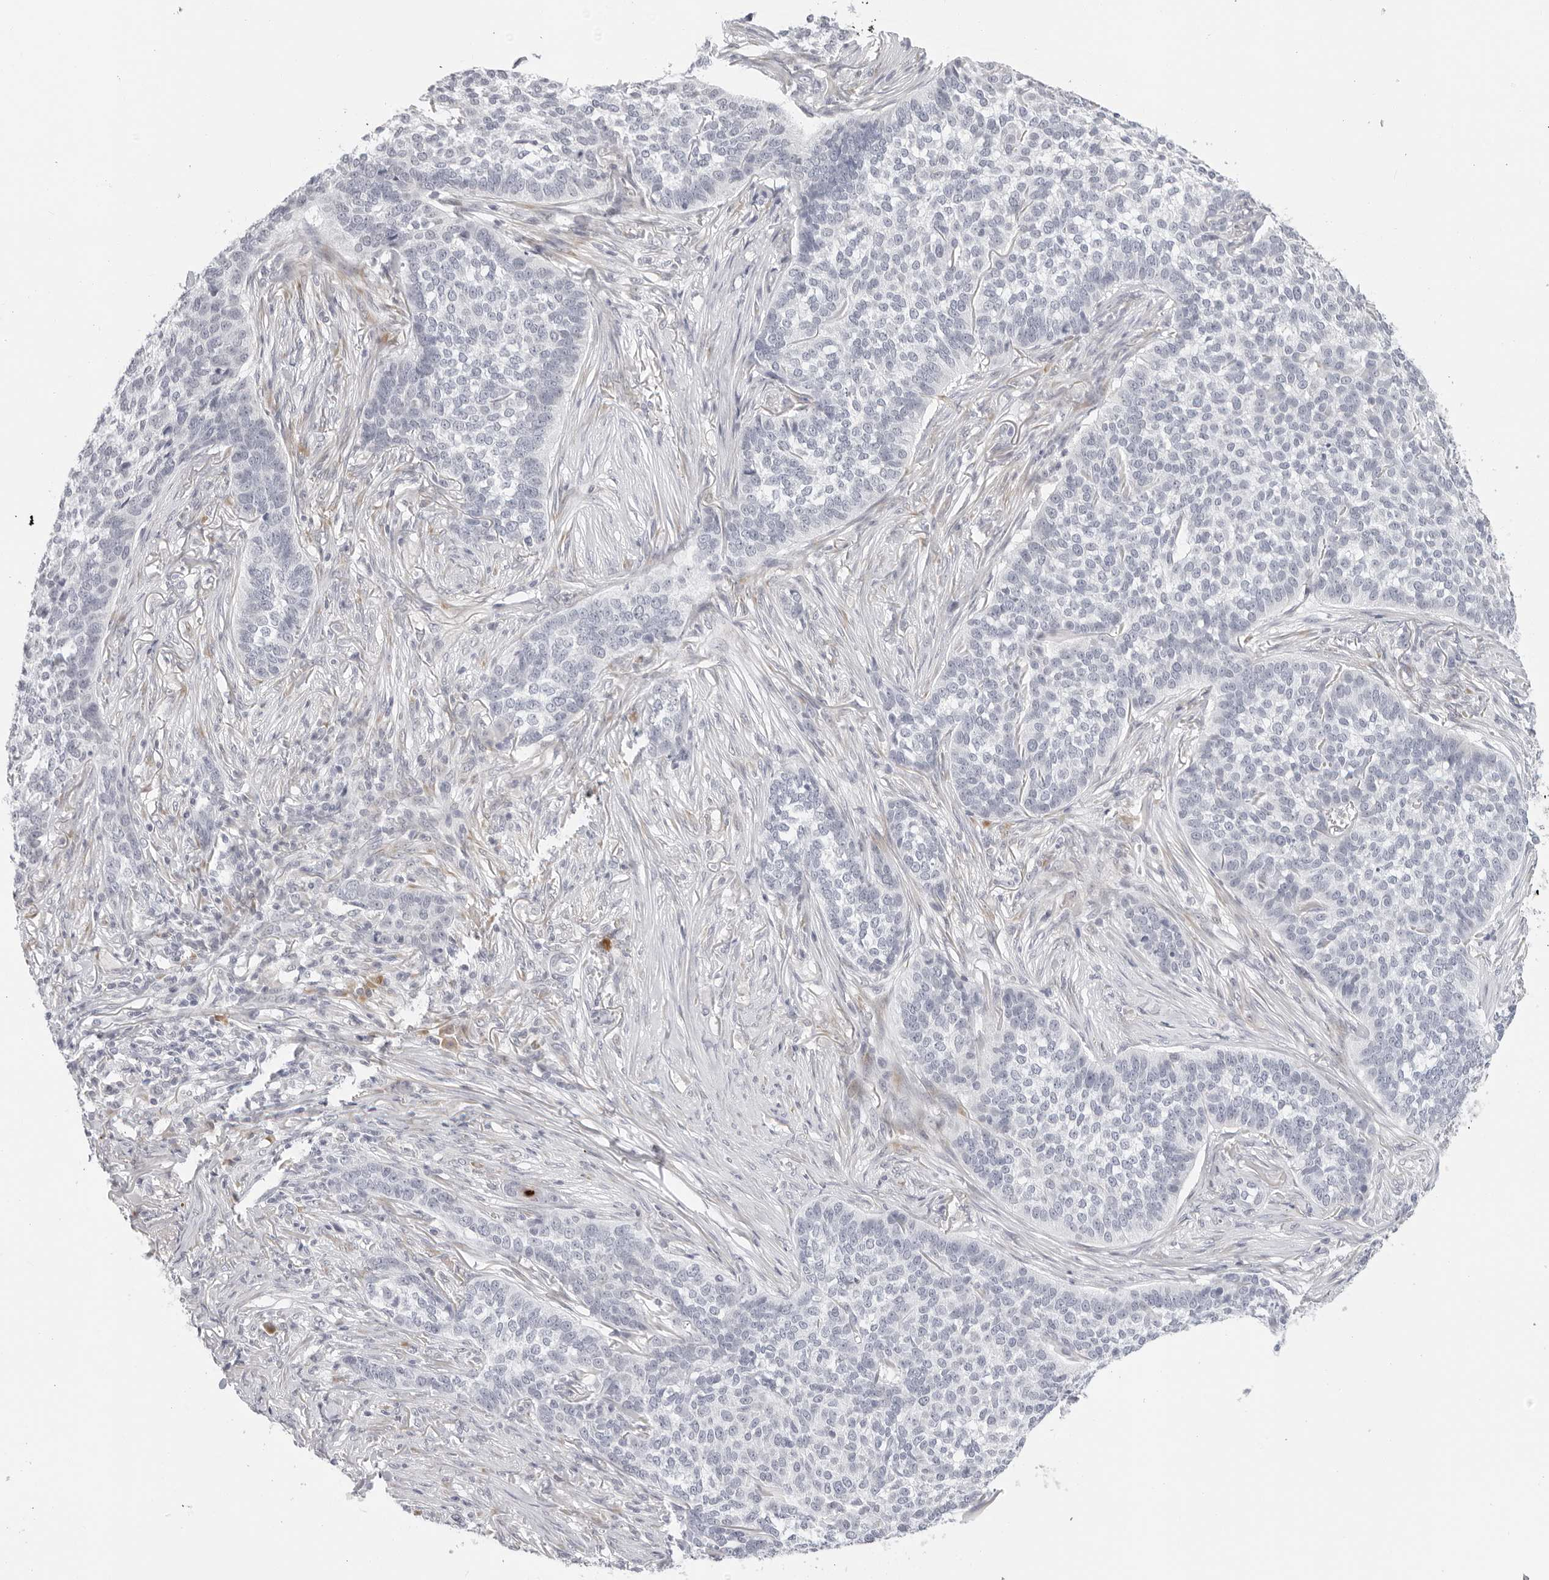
{"staining": {"intensity": "negative", "quantity": "none", "location": "none"}, "tissue": "skin cancer", "cell_type": "Tumor cells", "image_type": "cancer", "snomed": [{"axis": "morphology", "description": "Basal cell carcinoma"}, {"axis": "topography", "description": "Skin"}], "caption": "Human basal cell carcinoma (skin) stained for a protein using immunohistochemistry (IHC) demonstrates no positivity in tumor cells.", "gene": "EDN2", "patient": {"sex": "male", "age": 85}}